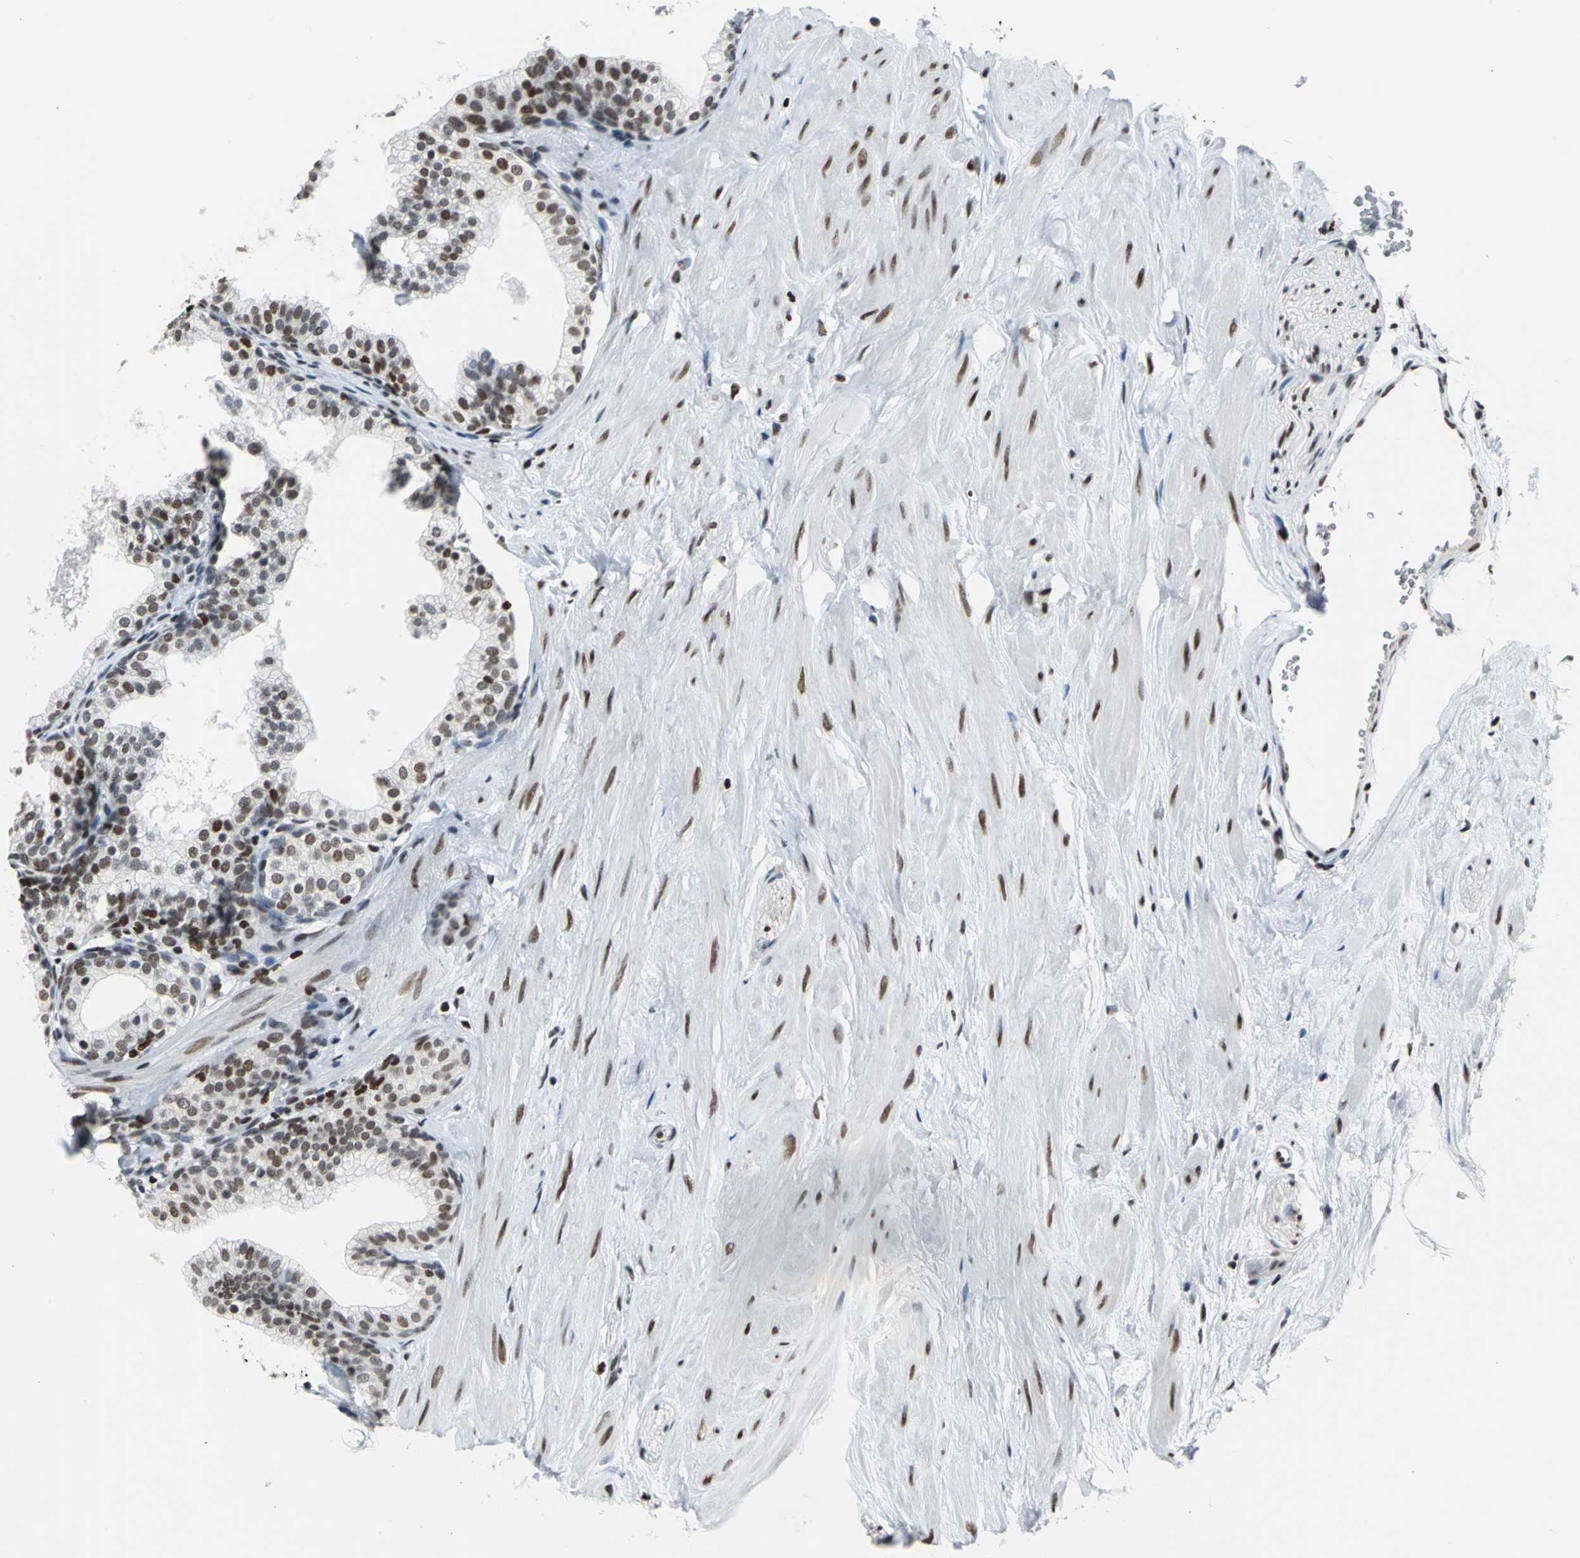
{"staining": {"intensity": "strong", "quantity": ">75%", "location": "nuclear"}, "tissue": "prostate", "cell_type": "Glandular cells", "image_type": "normal", "snomed": [{"axis": "morphology", "description": "Normal tissue, NOS"}, {"axis": "topography", "description": "Prostate"}], "caption": "Immunohistochemistry (IHC) histopathology image of unremarkable prostate stained for a protein (brown), which exhibits high levels of strong nuclear positivity in about >75% of glandular cells.", "gene": "HNRNPD", "patient": {"sex": "male", "age": 60}}